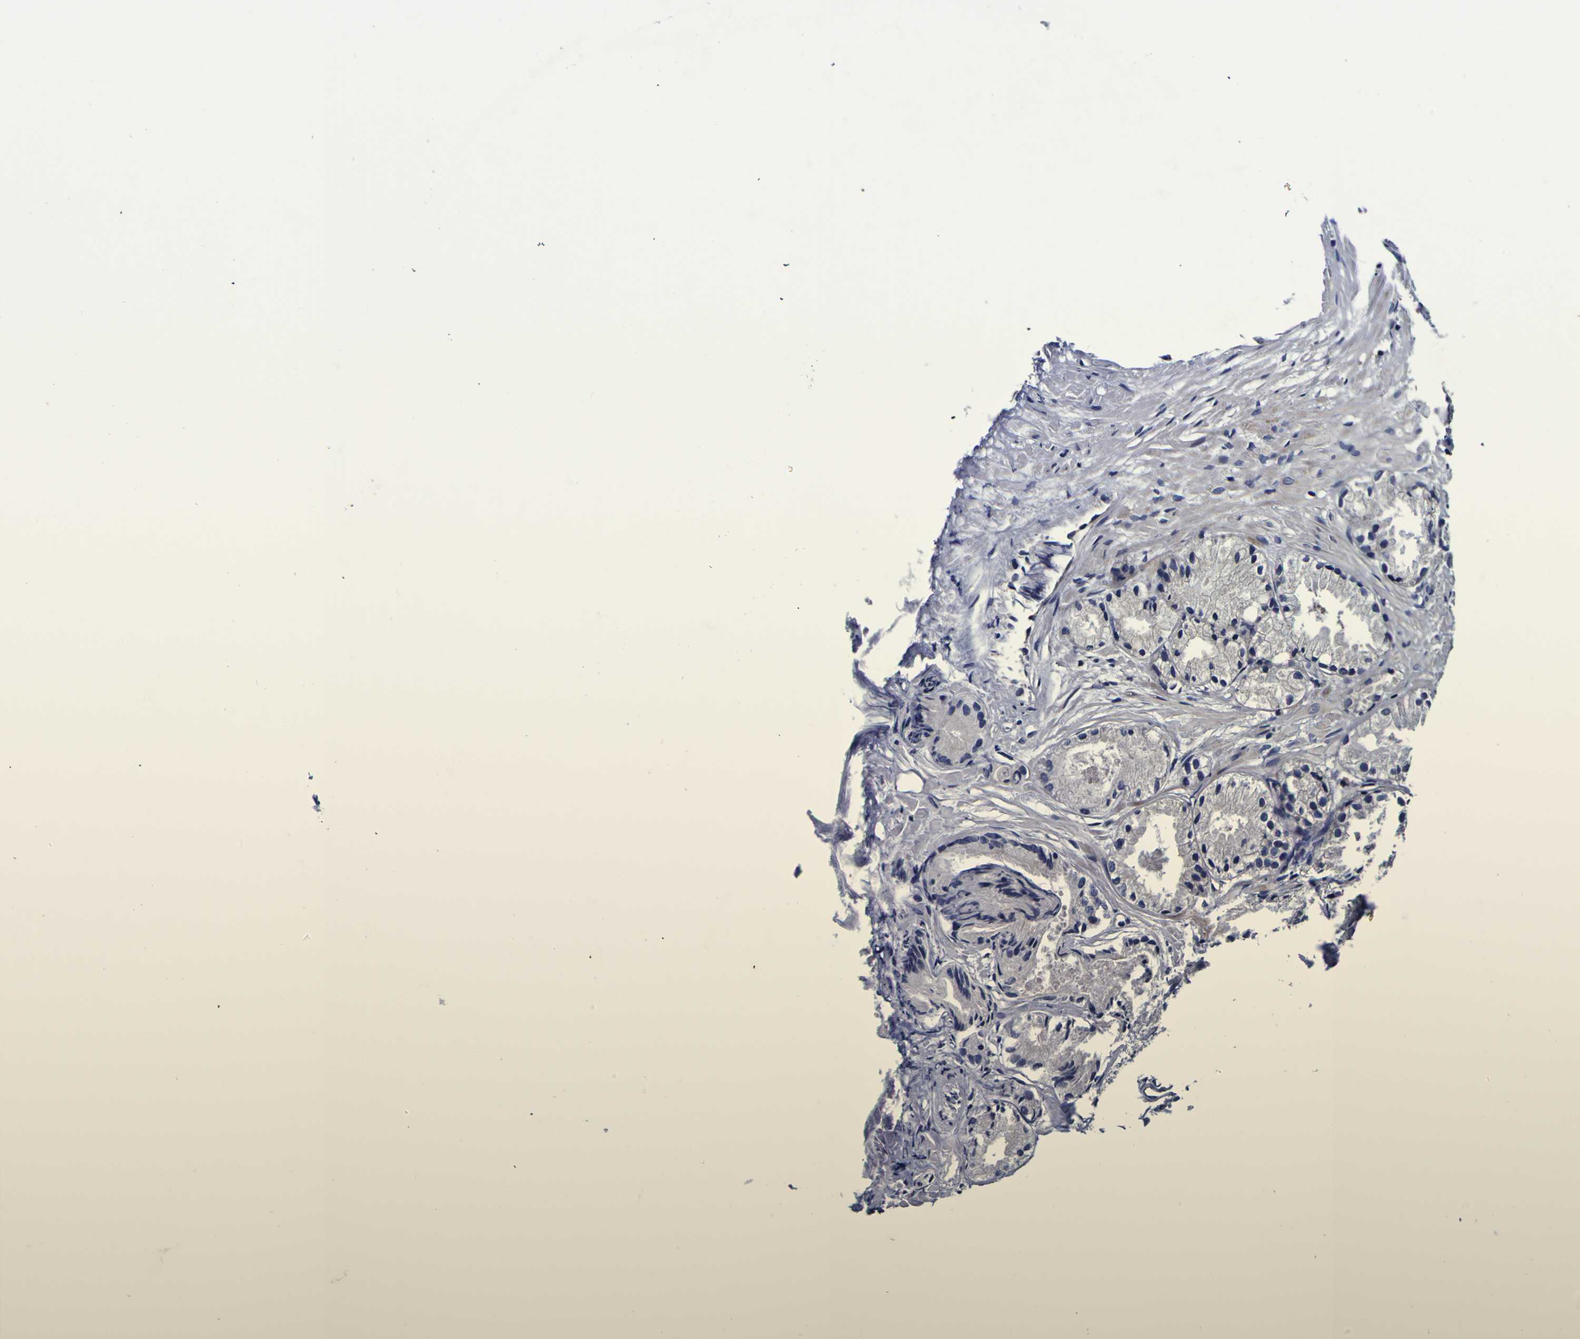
{"staining": {"intensity": "negative", "quantity": "none", "location": "none"}, "tissue": "prostate cancer", "cell_type": "Tumor cells", "image_type": "cancer", "snomed": [{"axis": "morphology", "description": "Adenocarcinoma, Low grade"}, {"axis": "topography", "description": "Prostate"}], "caption": "This is a micrograph of immunohistochemistry staining of prostate cancer (adenocarcinoma (low-grade)), which shows no expression in tumor cells. Brightfield microscopy of immunohistochemistry stained with DAB (brown) and hematoxylin (blue), captured at high magnification.", "gene": "PDLIM4", "patient": {"sex": "male", "age": 72}}